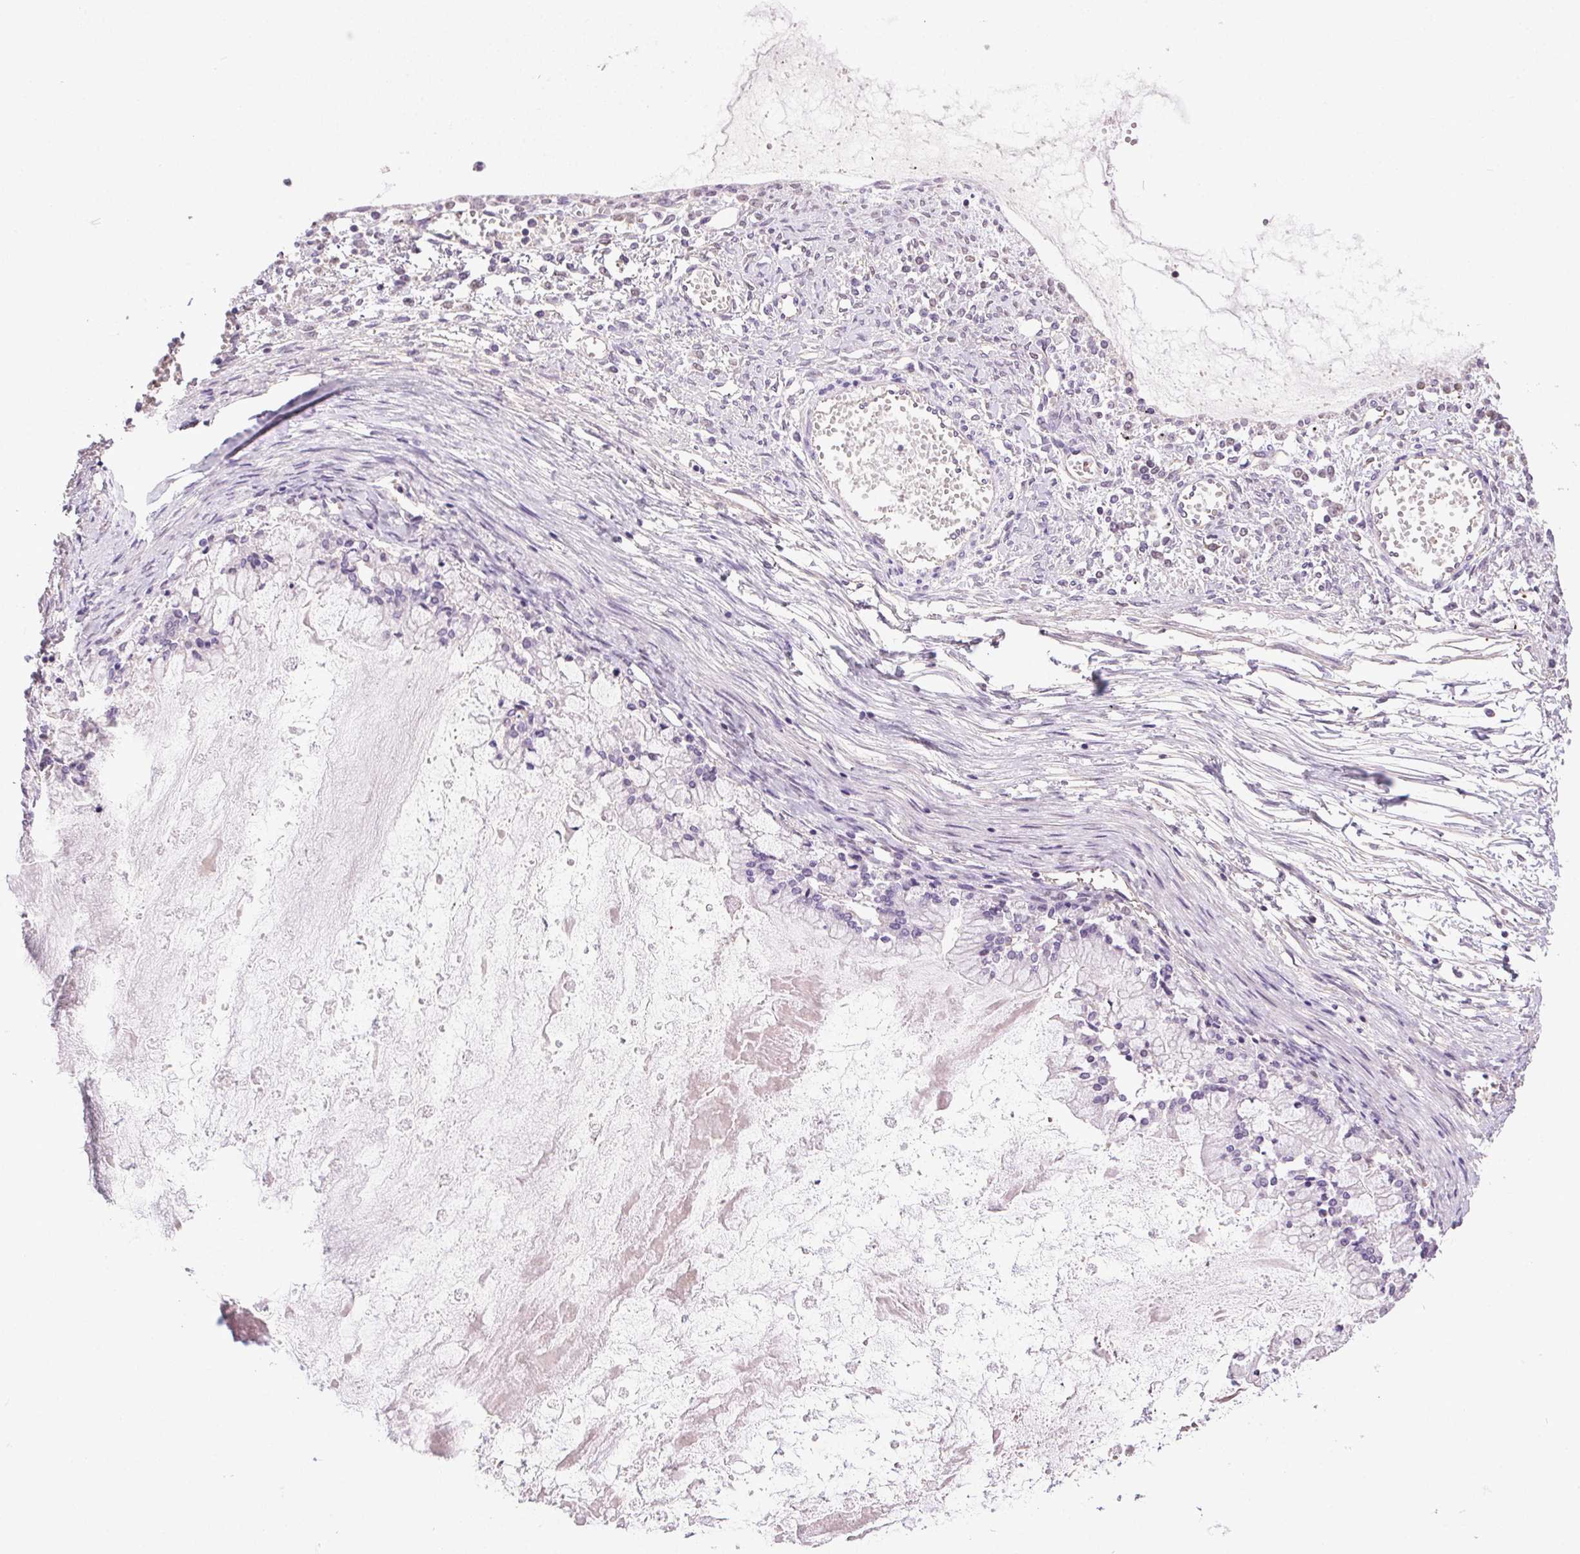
{"staining": {"intensity": "negative", "quantity": "none", "location": "none"}, "tissue": "ovarian cancer", "cell_type": "Tumor cells", "image_type": "cancer", "snomed": [{"axis": "morphology", "description": "Cystadenocarcinoma, mucinous, NOS"}, {"axis": "topography", "description": "Ovary"}], "caption": "Immunohistochemistry (IHC) image of neoplastic tissue: human ovarian cancer stained with DAB (3,3'-diaminobenzidine) exhibits no significant protein staining in tumor cells. The staining was performed using DAB (3,3'-diaminobenzidine) to visualize the protein expression in brown, while the nuclei were stained in blue with hematoxylin (Magnification: 20x).", "gene": "SYCE2", "patient": {"sex": "female", "age": 67}}